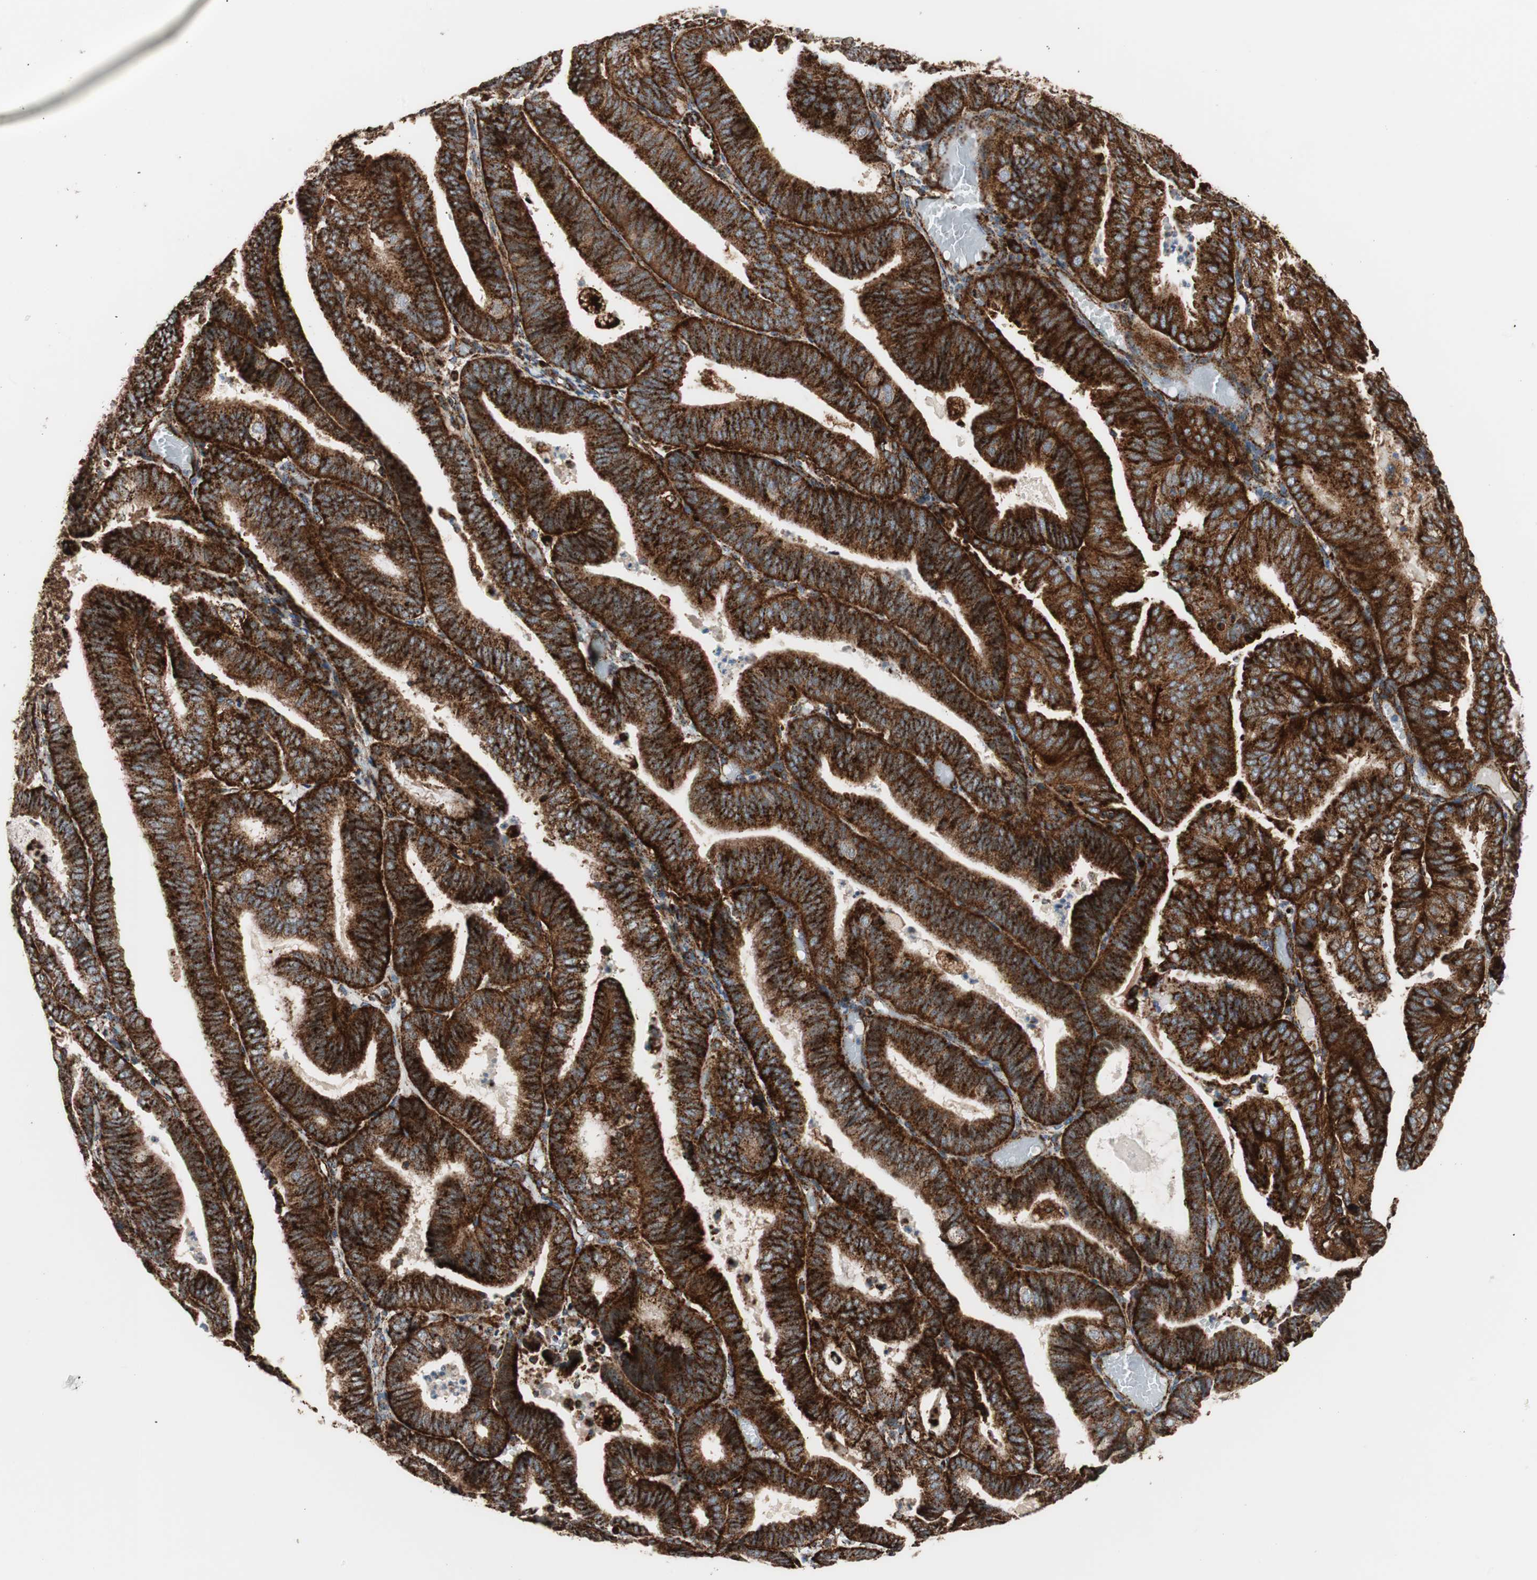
{"staining": {"intensity": "strong", "quantity": ">75%", "location": "cytoplasmic/membranous"}, "tissue": "endometrial cancer", "cell_type": "Tumor cells", "image_type": "cancer", "snomed": [{"axis": "morphology", "description": "Adenocarcinoma, NOS"}, {"axis": "topography", "description": "Uterus"}], "caption": "Protein expression analysis of adenocarcinoma (endometrial) demonstrates strong cytoplasmic/membranous staining in approximately >75% of tumor cells.", "gene": "LAMP1", "patient": {"sex": "female", "age": 60}}